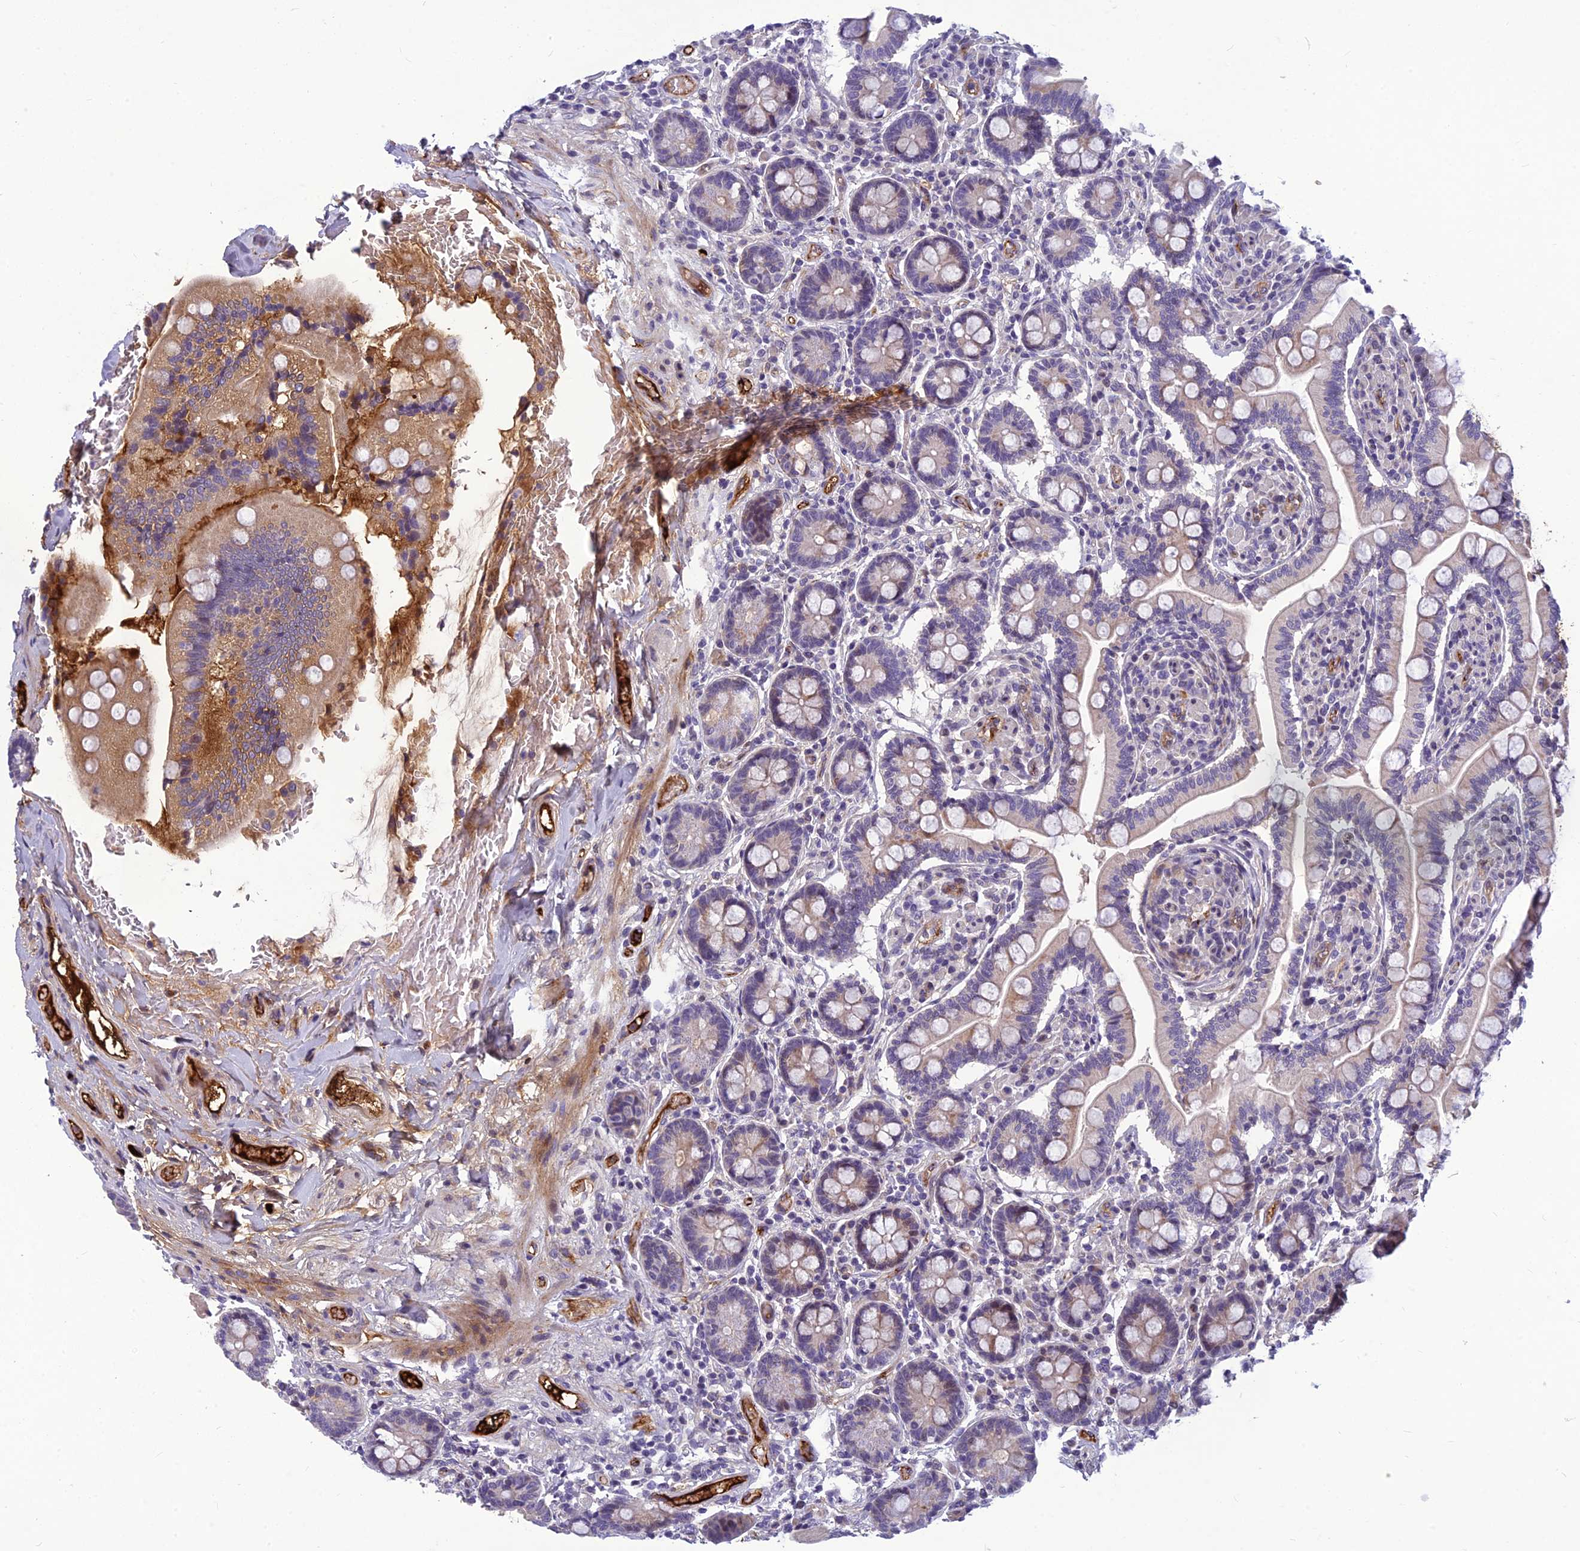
{"staining": {"intensity": "weak", "quantity": "25%-75%", "location": "cytoplasmic/membranous"}, "tissue": "small intestine", "cell_type": "Glandular cells", "image_type": "normal", "snomed": [{"axis": "morphology", "description": "Normal tissue, NOS"}, {"axis": "topography", "description": "Small intestine"}], "caption": "Weak cytoplasmic/membranous staining for a protein is identified in about 25%-75% of glandular cells of benign small intestine using immunohistochemistry (IHC).", "gene": "CLEC11A", "patient": {"sex": "female", "age": 64}}